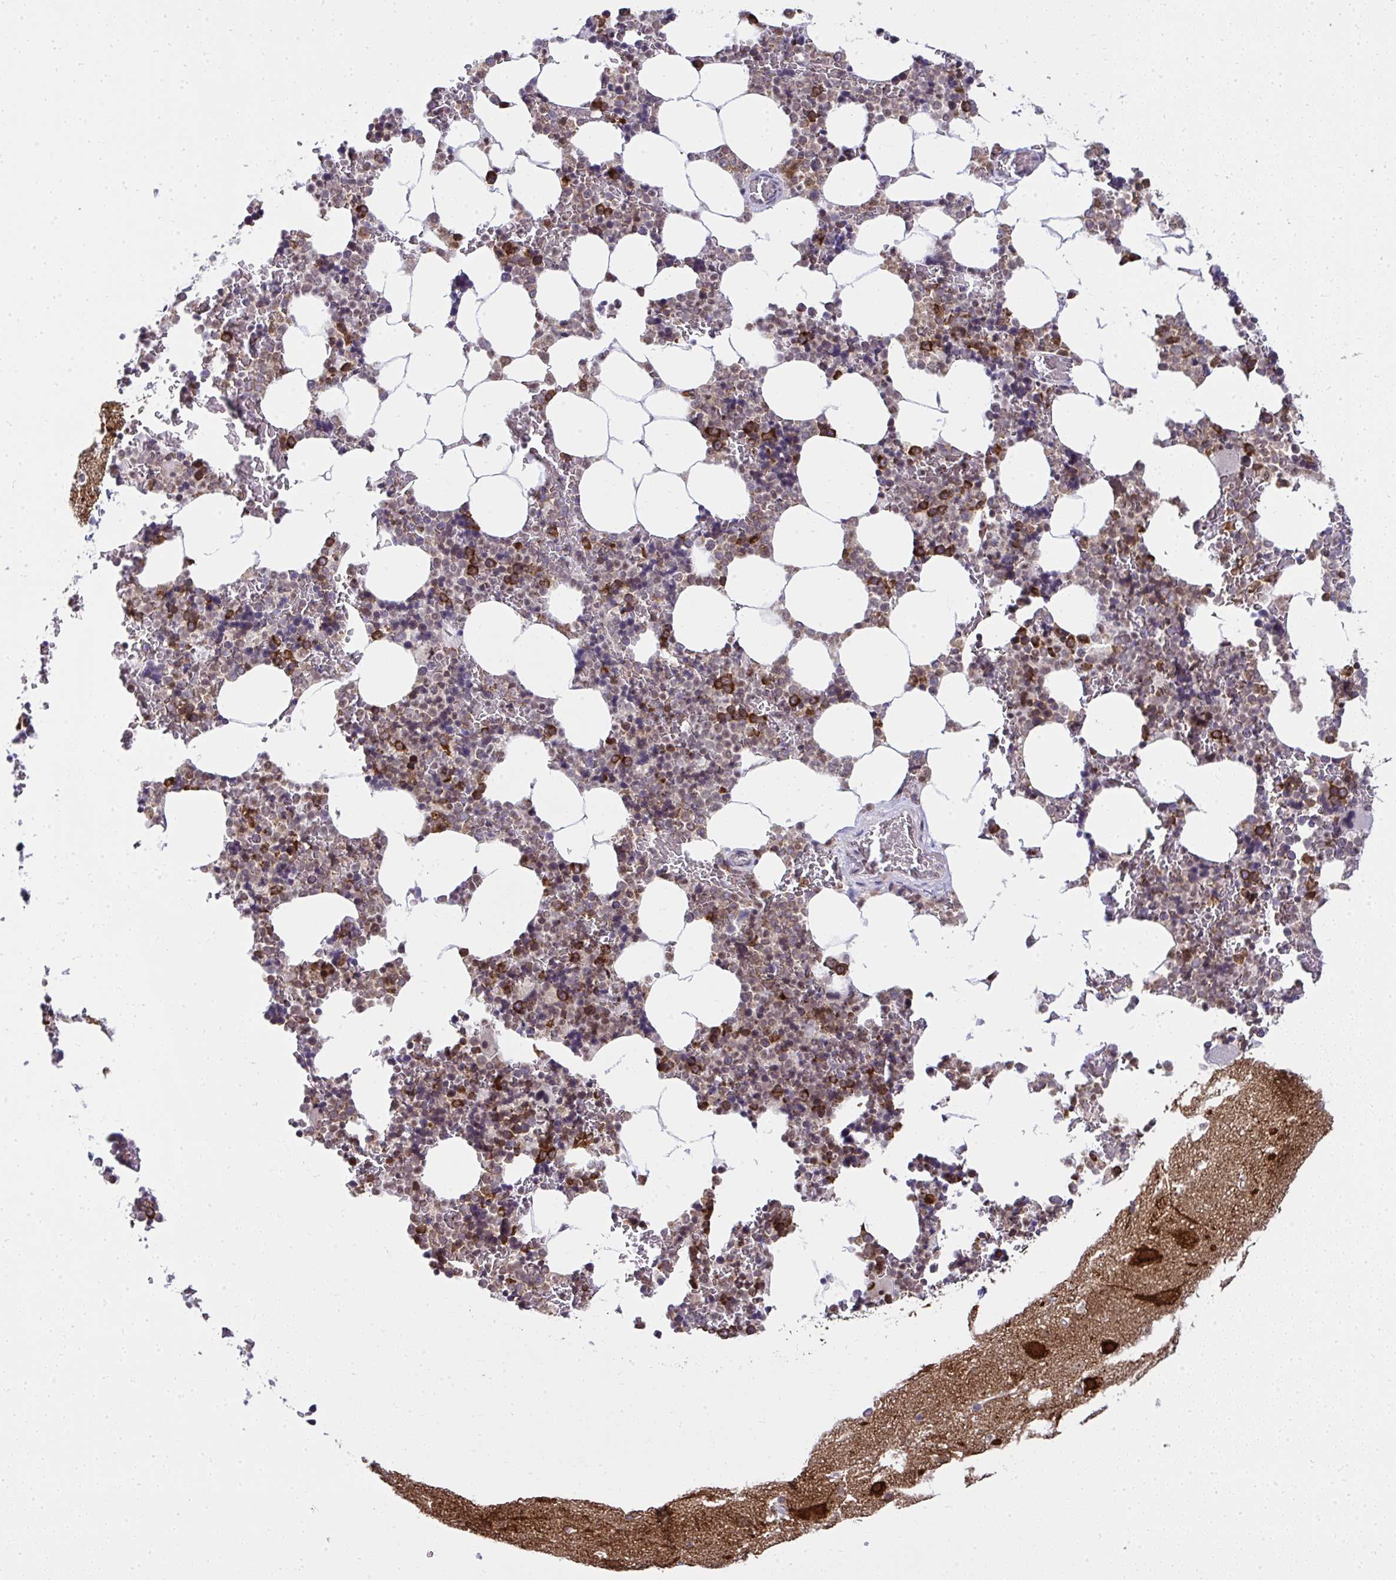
{"staining": {"intensity": "strong", "quantity": "25%-75%", "location": "cytoplasmic/membranous"}, "tissue": "bone marrow", "cell_type": "Hematopoietic cells", "image_type": "normal", "snomed": [{"axis": "morphology", "description": "Normal tissue, NOS"}, {"axis": "topography", "description": "Bone marrow"}], "caption": "Brown immunohistochemical staining in benign bone marrow reveals strong cytoplasmic/membranous positivity in about 25%-75% of hematopoietic cells. (DAB (3,3'-diaminobenzidine) IHC with brightfield microscopy, high magnification).", "gene": "RPS7", "patient": {"sex": "female", "age": 42}}